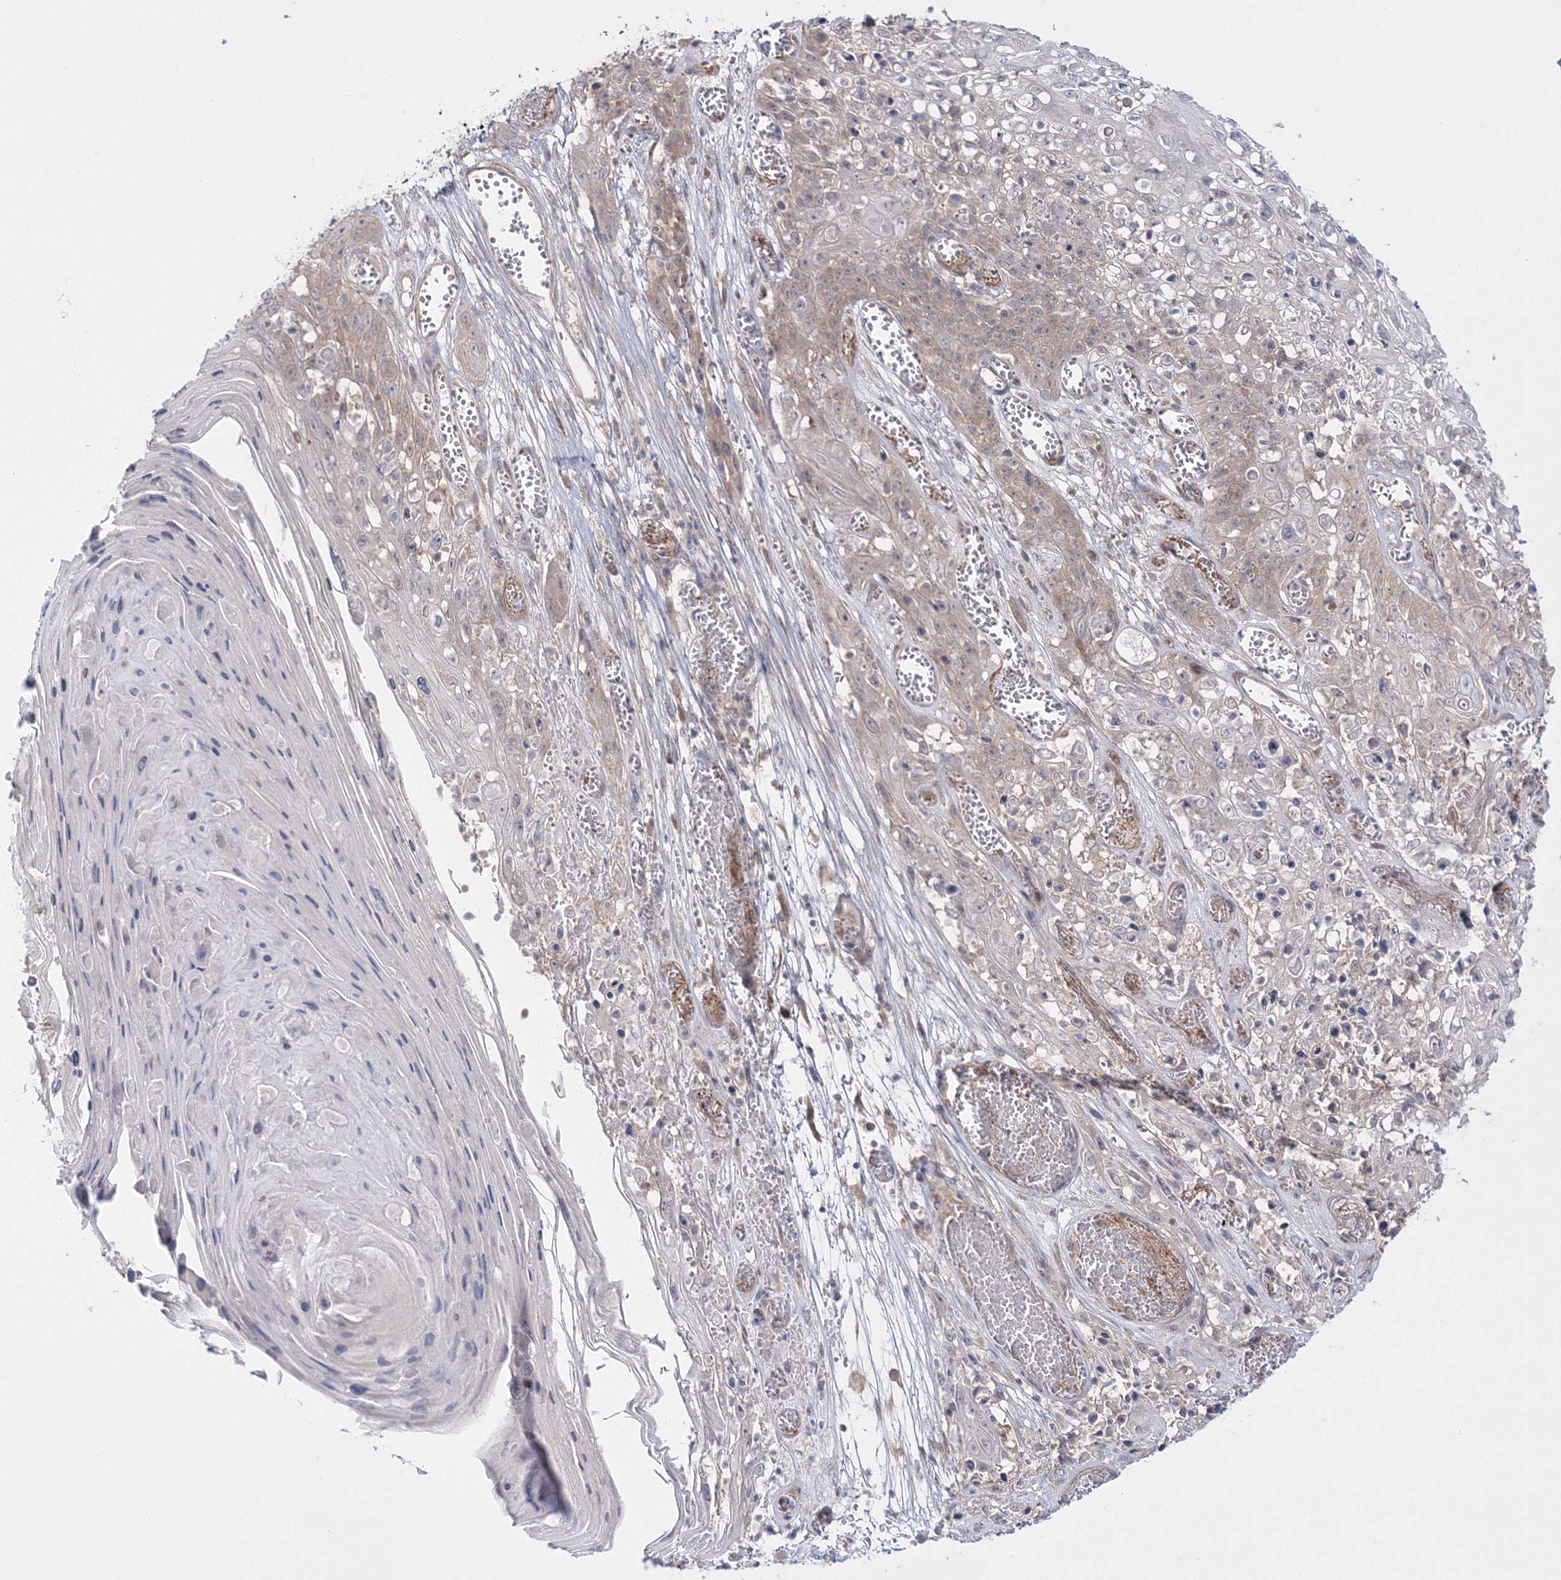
{"staining": {"intensity": "weak", "quantity": "25%-75%", "location": "cytoplasmic/membranous"}, "tissue": "skin cancer", "cell_type": "Tumor cells", "image_type": "cancer", "snomed": [{"axis": "morphology", "description": "Squamous cell carcinoma, NOS"}, {"axis": "topography", "description": "Skin"}], "caption": "IHC (DAB (3,3'-diaminobenzidine)) staining of human skin squamous cell carcinoma reveals weak cytoplasmic/membranous protein positivity in approximately 25%-75% of tumor cells.", "gene": "IPMK", "patient": {"sex": "male", "age": 55}}